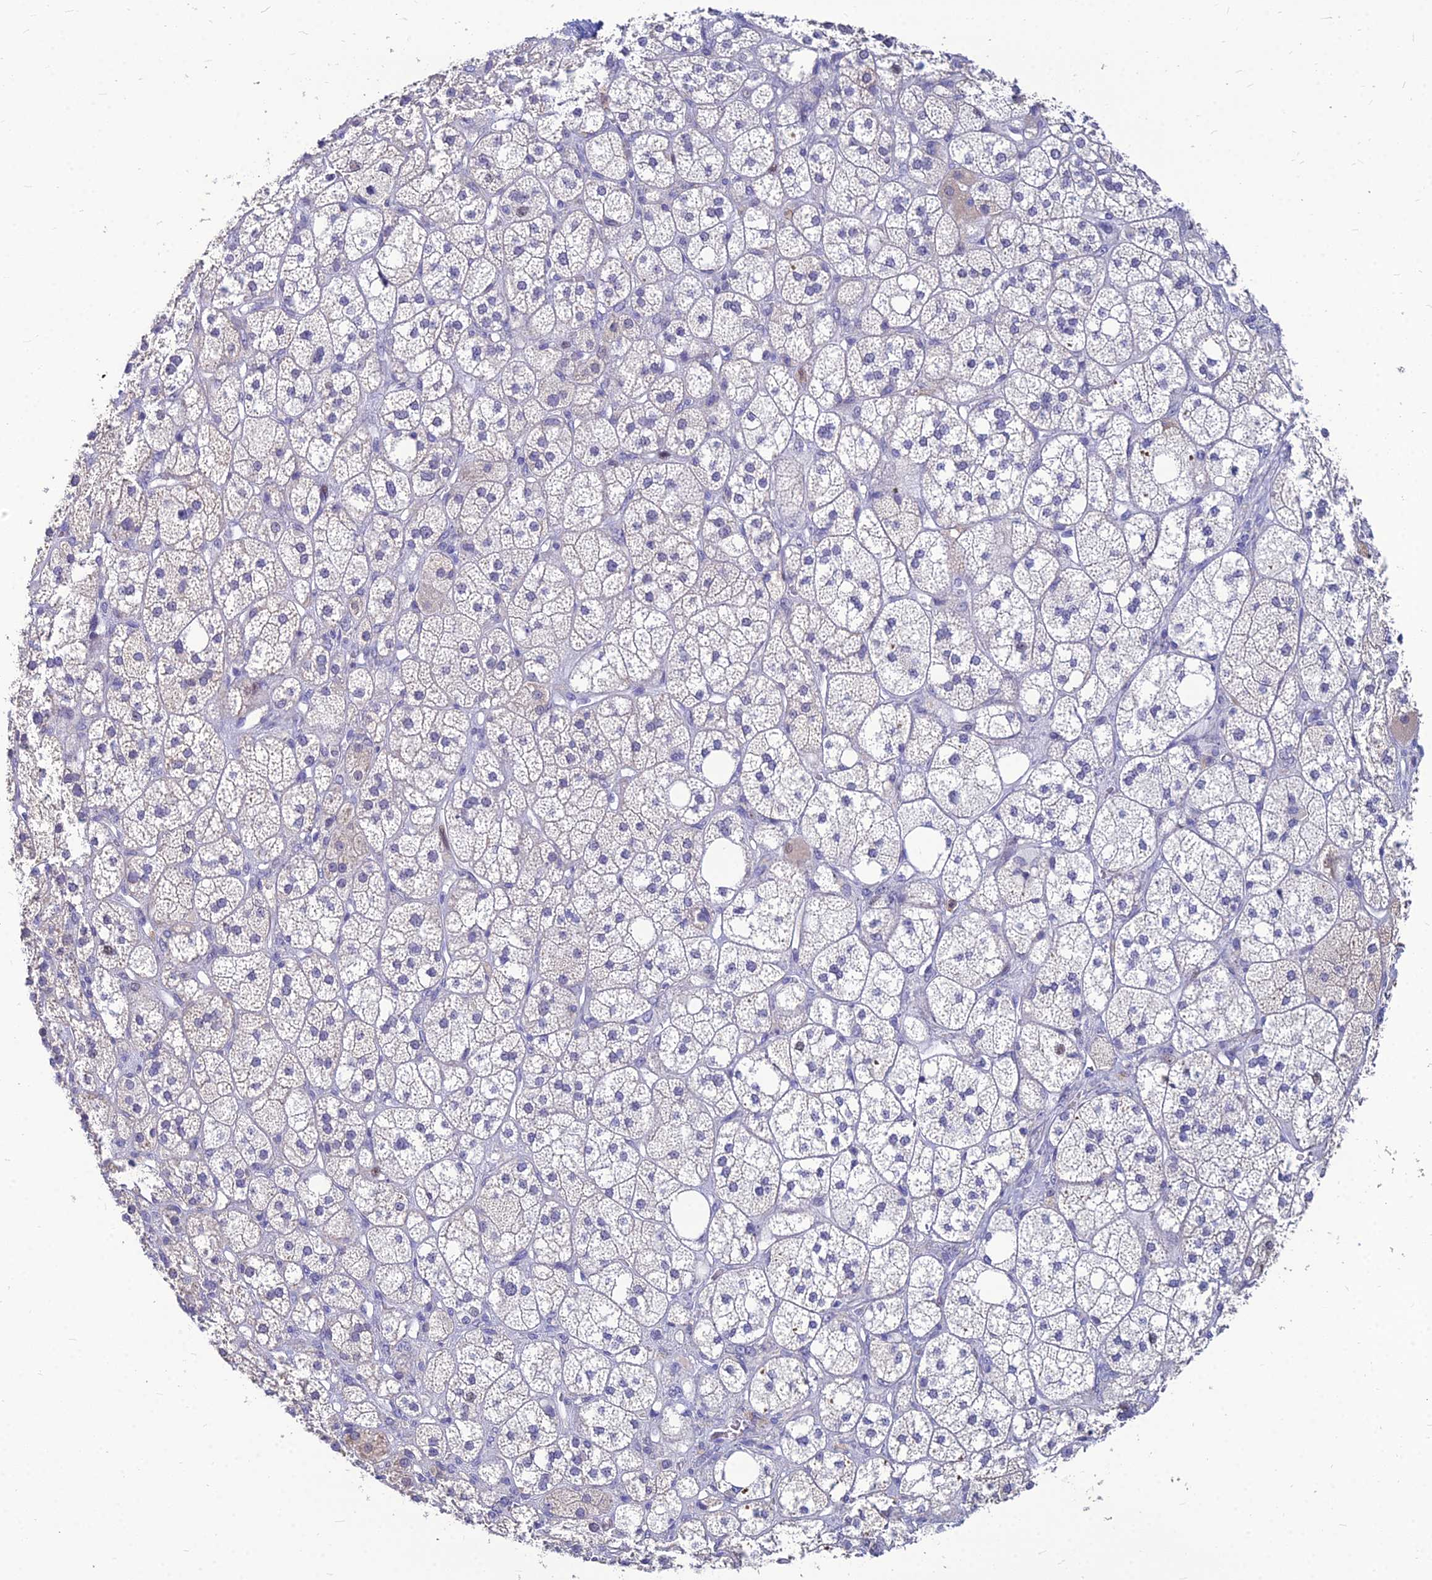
{"staining": {"intensity": "moderate", "quantity": "<25%", "location": "cytoplasmic/membranous,nuclear"}, "tissue": "adrenal gland", "cell_type": "Glandular cells", "image_type": "normal", "snomed": [{"axis": "morphology", "description": "Normal tissue, NOS"}, {"axis": "topography", "description": "Adrenal gland"}], "caption": "A brown stain shows moderate cytoplasmic/membranous,nuclear expression of a protein in glandular cells of benign human adrenal gland.", "gene": "GOLGA6A", "patient": {"sex": "male", "age": 61}}